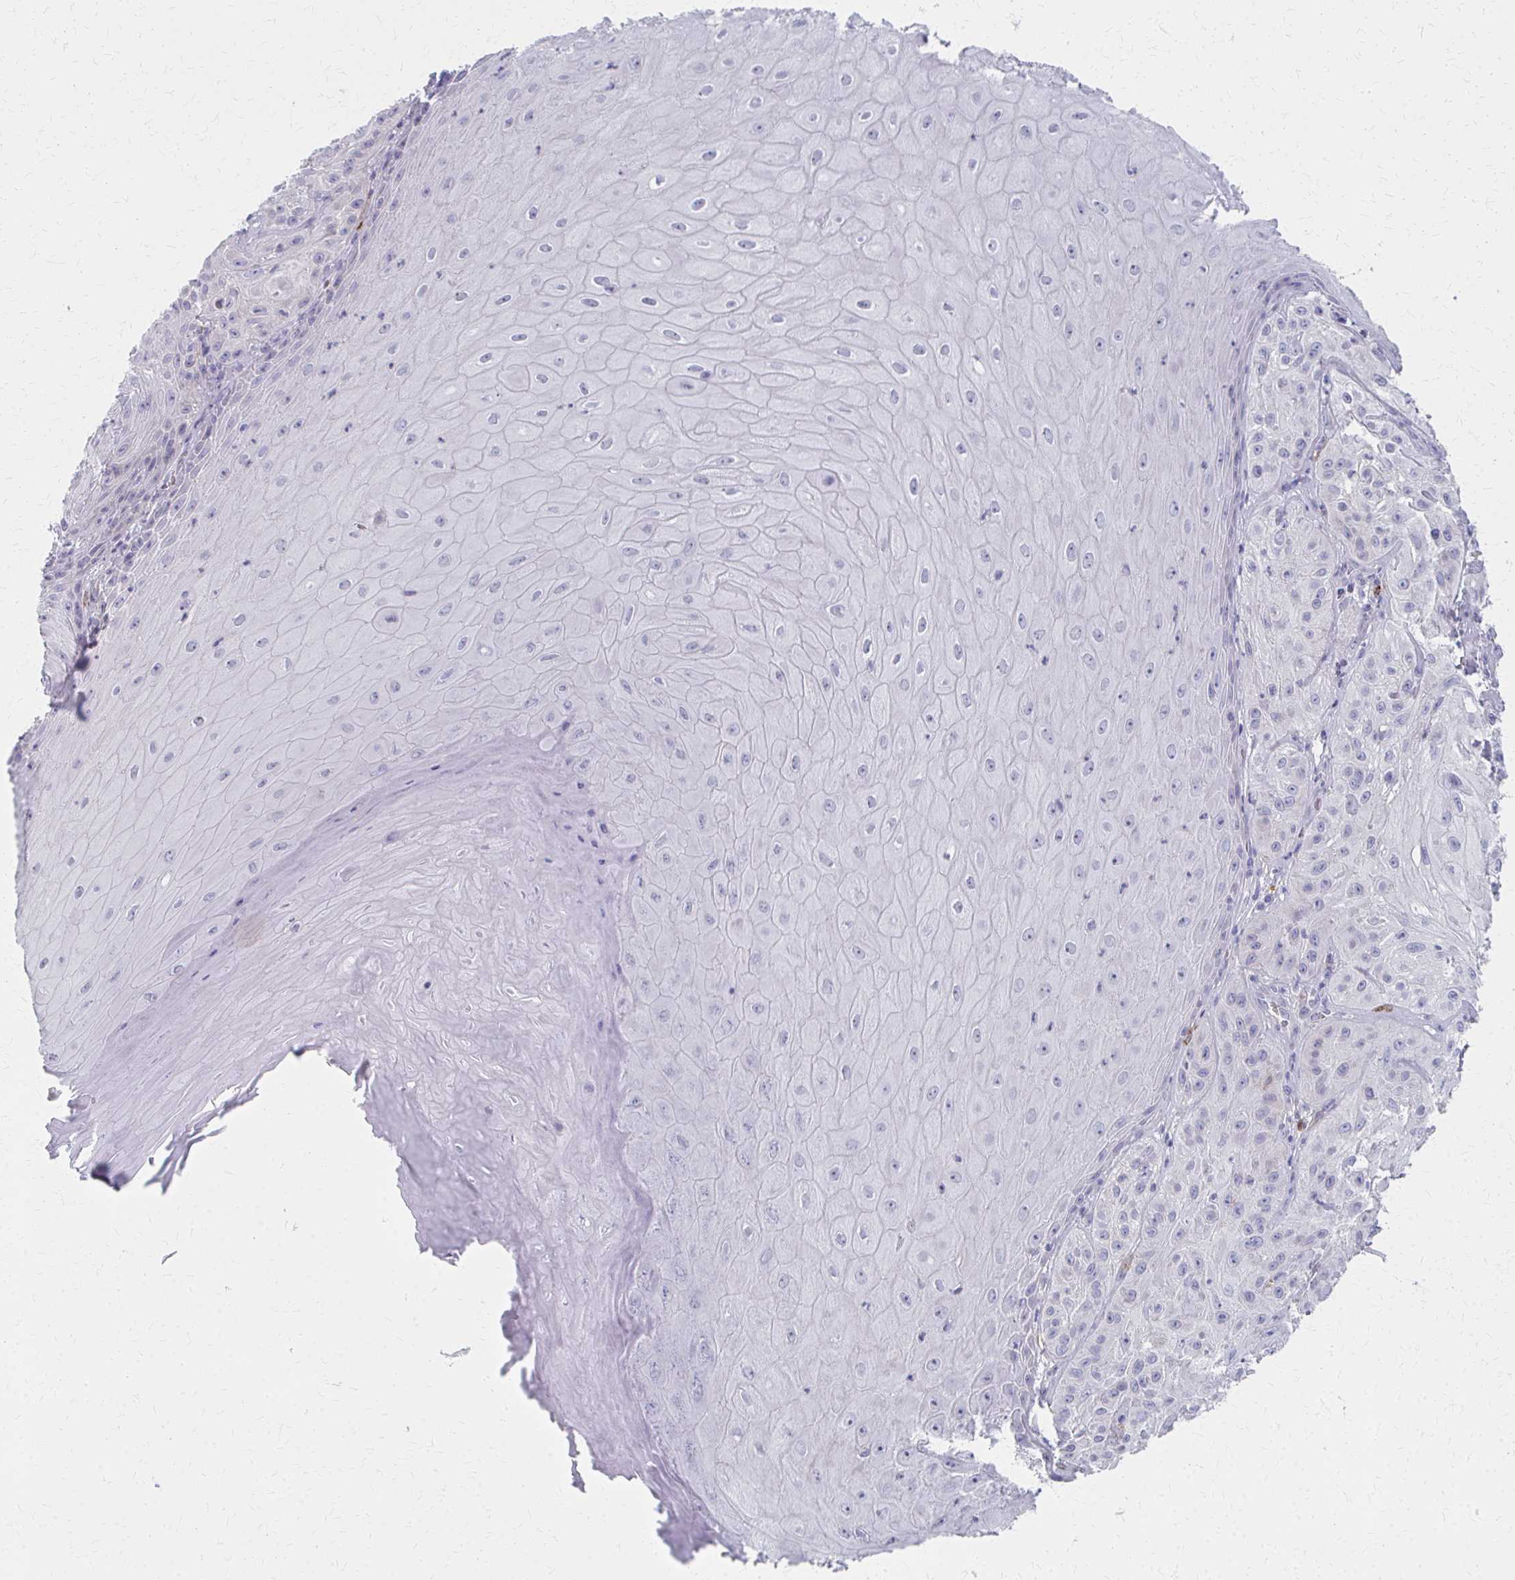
{"staining": {"intensity": "negative", "quantity": "none", "location": "none"}, "tissue": "skin cancer", "cell_type": "Tumor cells", "image_type": "cancer", "snomed": [{"axis": "morphology", "description": "Squamous cell carcinoma, NOS"}, {"axis": "topography", "description": "Skin"}], "caption": "A photomicrograph of human skin squamous cell carcinoma is negative for staining in tumor cells. (DAB (3,3'-diaminobenzidine) immunohistochemistry visualized using brightfield microscopy, high magnification).", "gene": "MS4A2", "patient": {"sex": "male", "age": 85}}